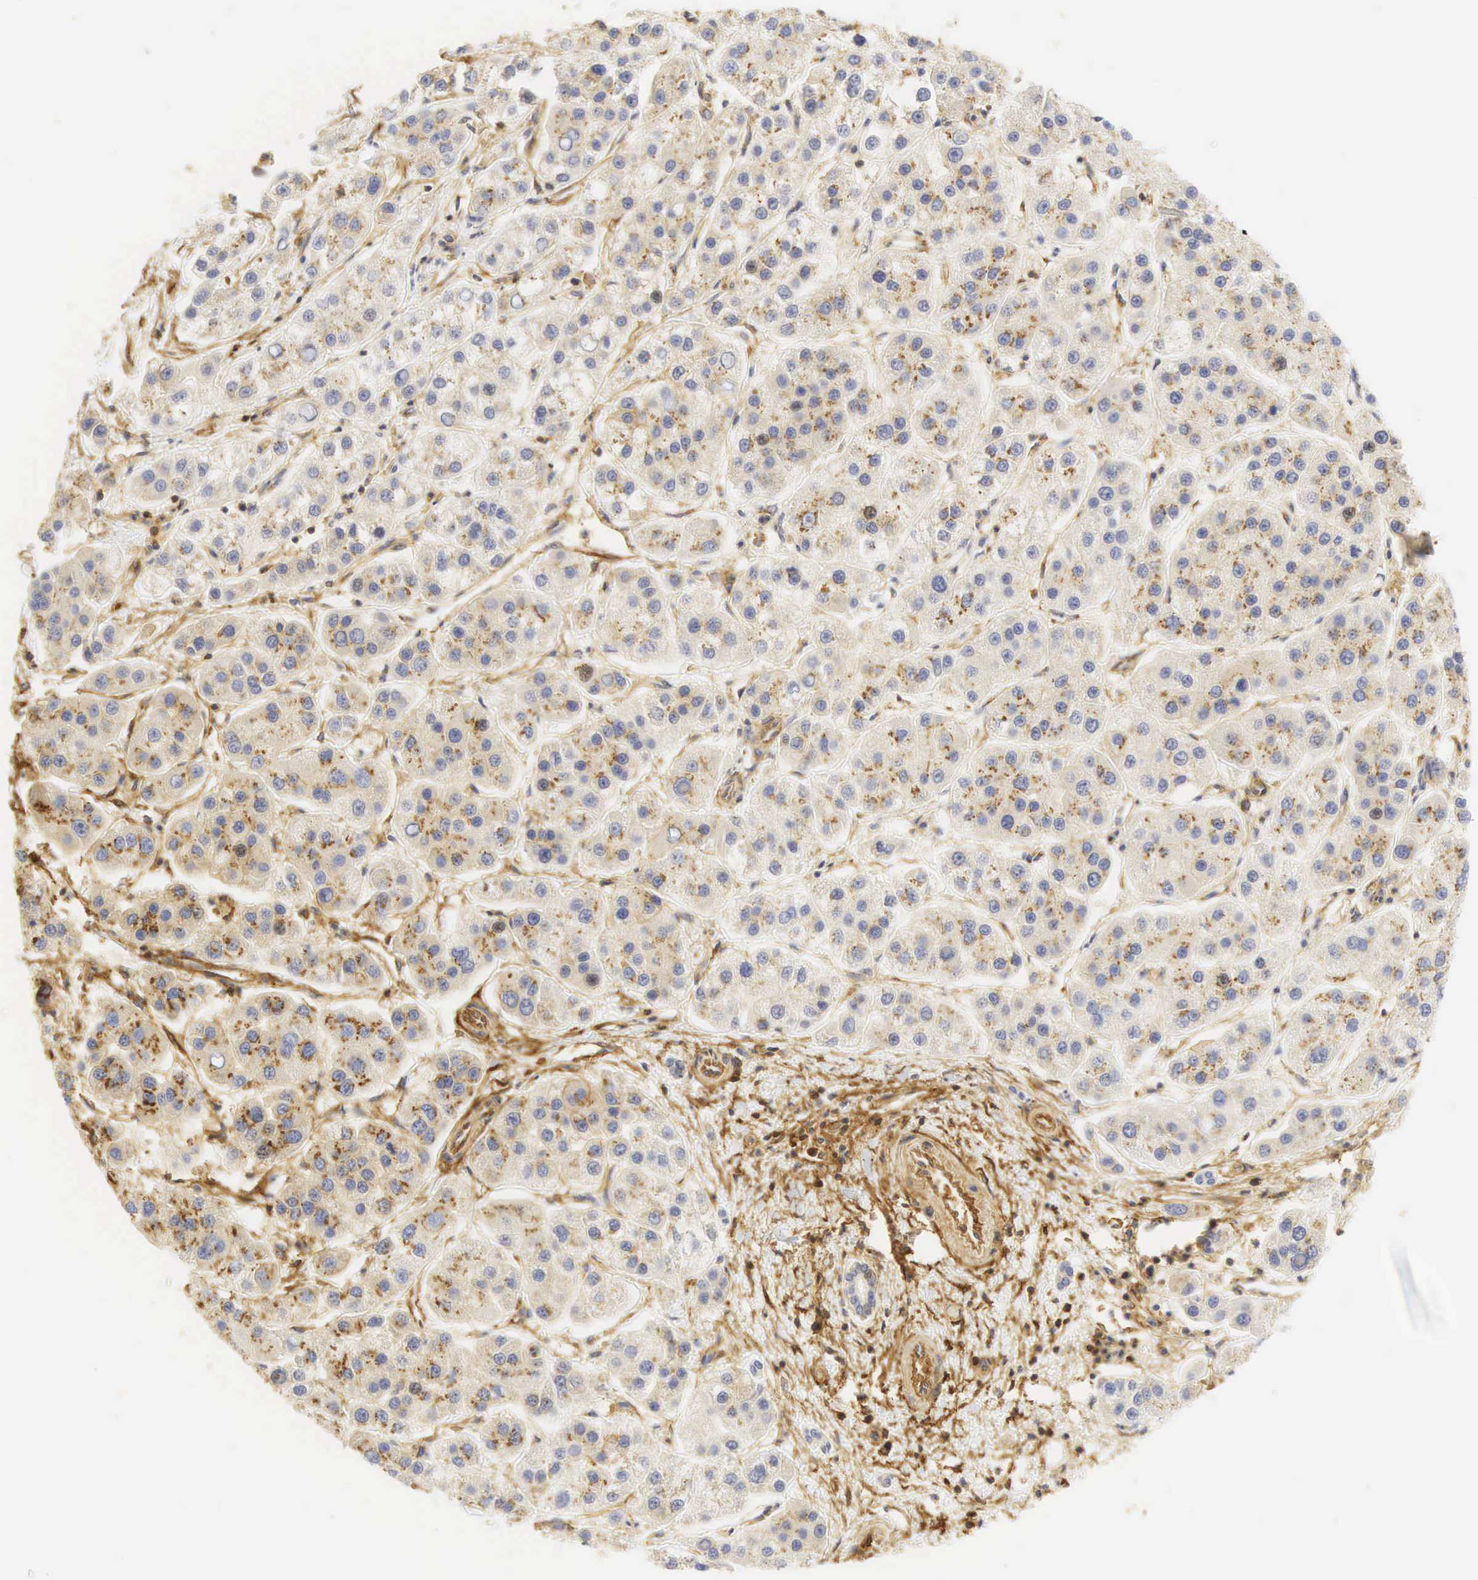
{"staining": {"intensity": "weak", "quantity": "<25%", "location": "cytoplasmic/membranous"}, "tissue": "liver cancer", "cell_type": "Tumor cells", "image_type": "cancer", "snomed": [{"axis": "morphology", "description": "Carcinoma, Hepatocellular, NOS"}, {"axis": "topography", "description": "Liver"}], "caption": "High magnification brightfield microscopy of liver hepatocellular carcinoma stained with DAB (brown) and counterstained with hematoxylin (blue): tumor cells show no significant expression.", "gene": "CD99", "patient": {"sex": "female", "age": 85}}